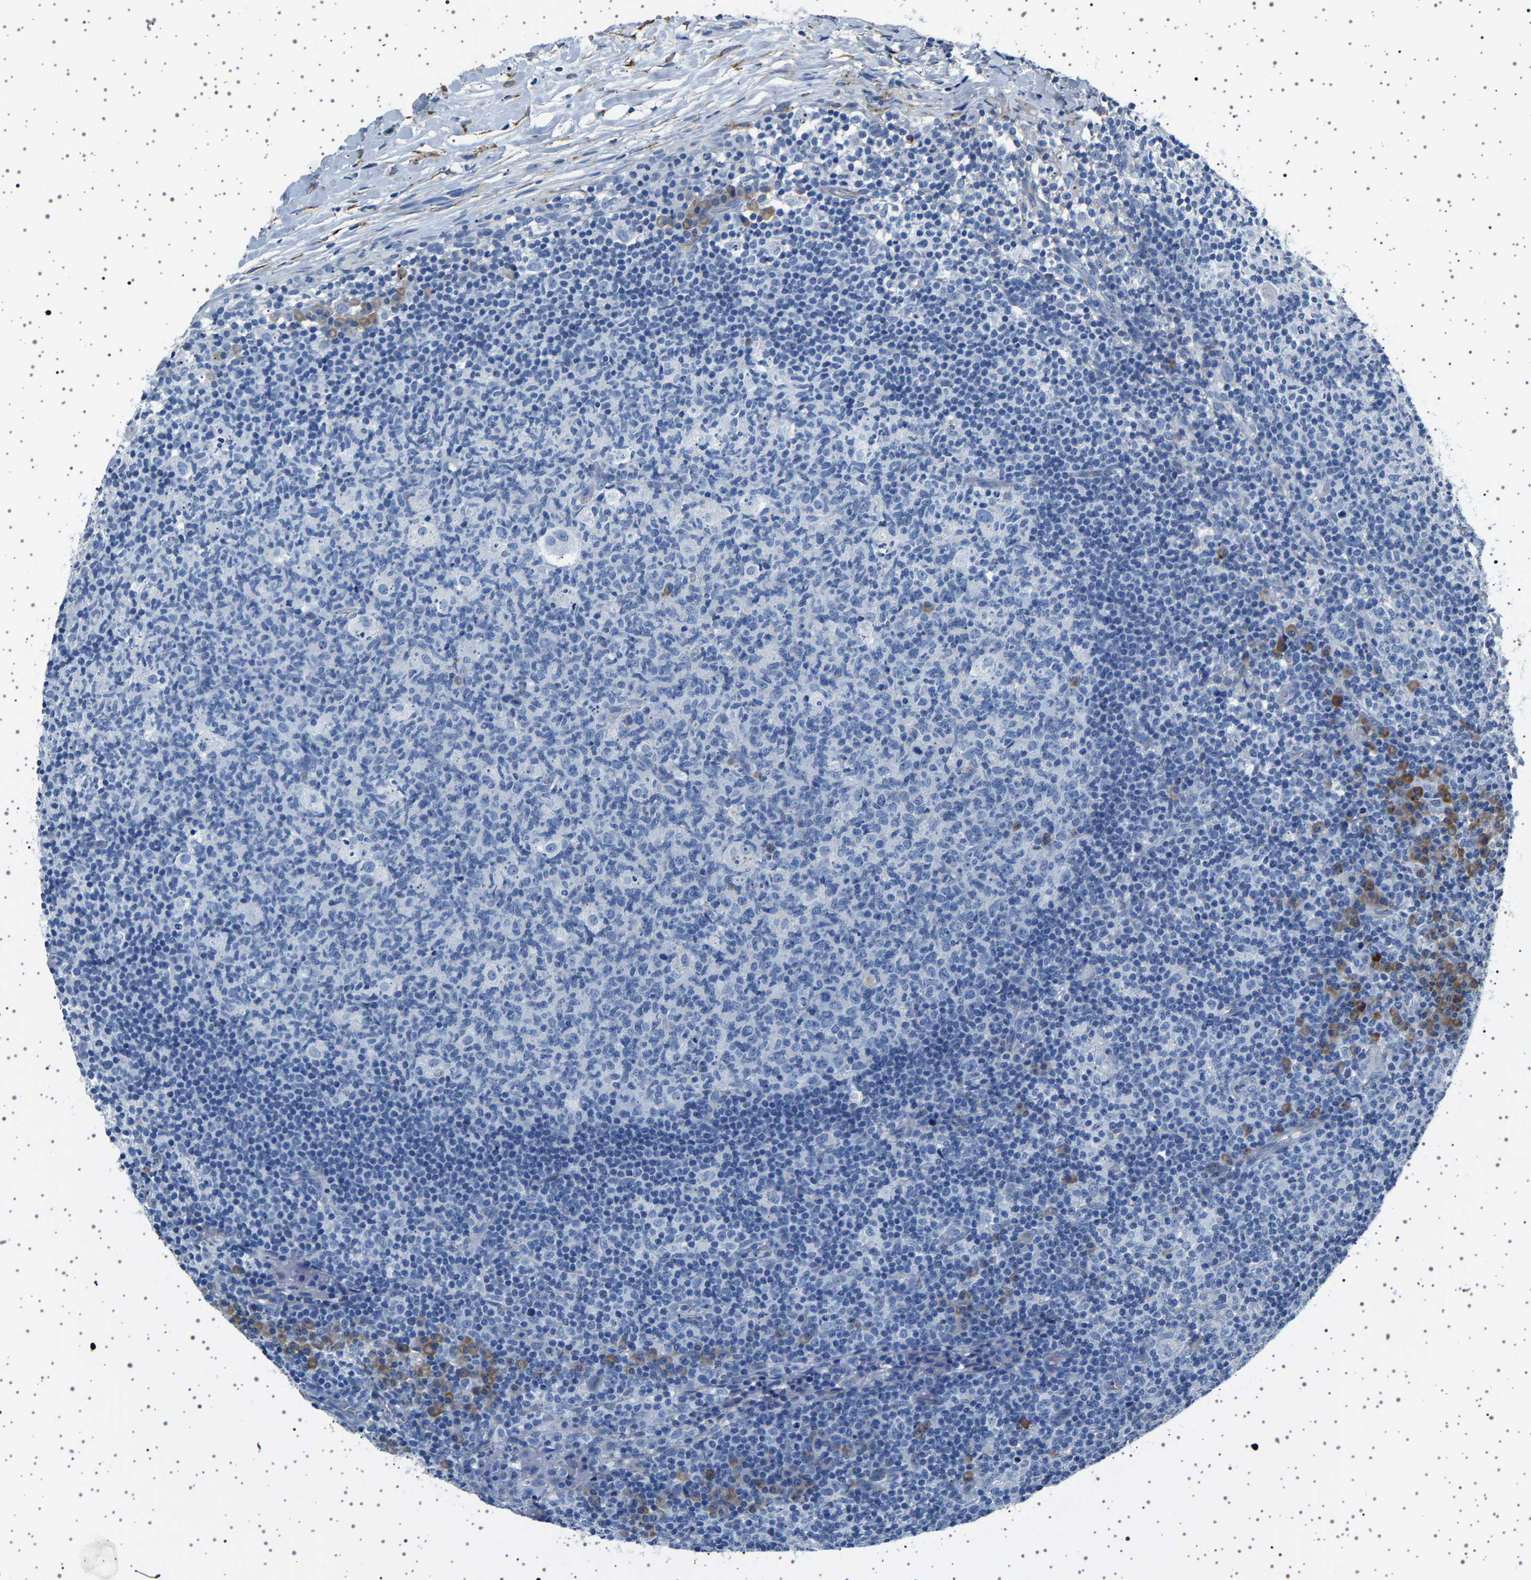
{"staining": {"intensity": "negative", "quantity": "none", "location": "none"}, "tissue": "lymph node", "cell_type": "Germinal center cells", "image_type": "normal", "snomed": [{"axis": "morphology", "description": "Normal tissue, NOS"}, {"axis": "morphology", "description": "Inflammation, NOS"}, {"axis": "topography", "description": "Lymph node"}], "caption": "Germinal center cells show no significant expression in benign lymph node. Brightfield microscopy of immunohistochemistry stained with DAB (3,3'-diaminobenzidine) (brown) and hematoxylin (blue), captured at high magnification.", "gene": "FTCD", "patient": {"sex": "male", "age": 55}}